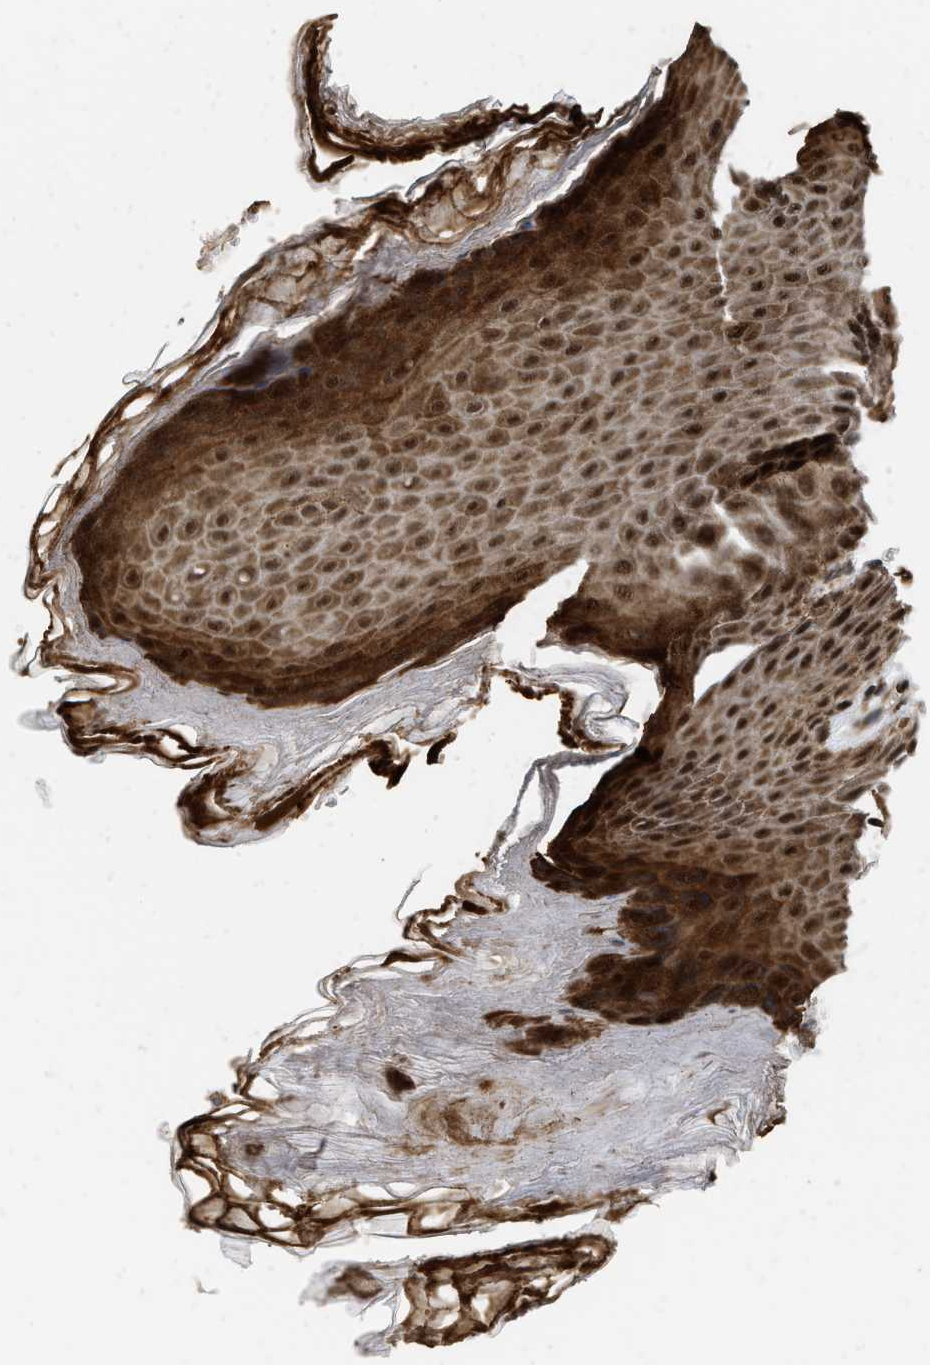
{"staining": {"intensity": "strong", "quantity": ">75%", "location": "cytoplasmic/membranous,nuclear"}, "tissue": "skin", "cell_type": "Epidermal cells", "image_type": "normal", "snomed": [{"axis": "morphology", "description": "Normal tissue, NOS"}, {"axis": "topography", "description": "Anal"}], "caption": "Benign skin displays strong cytoplasmic/membranous,nuclear staining in approximately >75% of epidermal cells, visualized by immunohistochemistry. (brown staining indicates protein expression, while blue staining denotes nuclei).", "gene": "ANKRD11", "patient": {"sex": "male", "age": 44}}